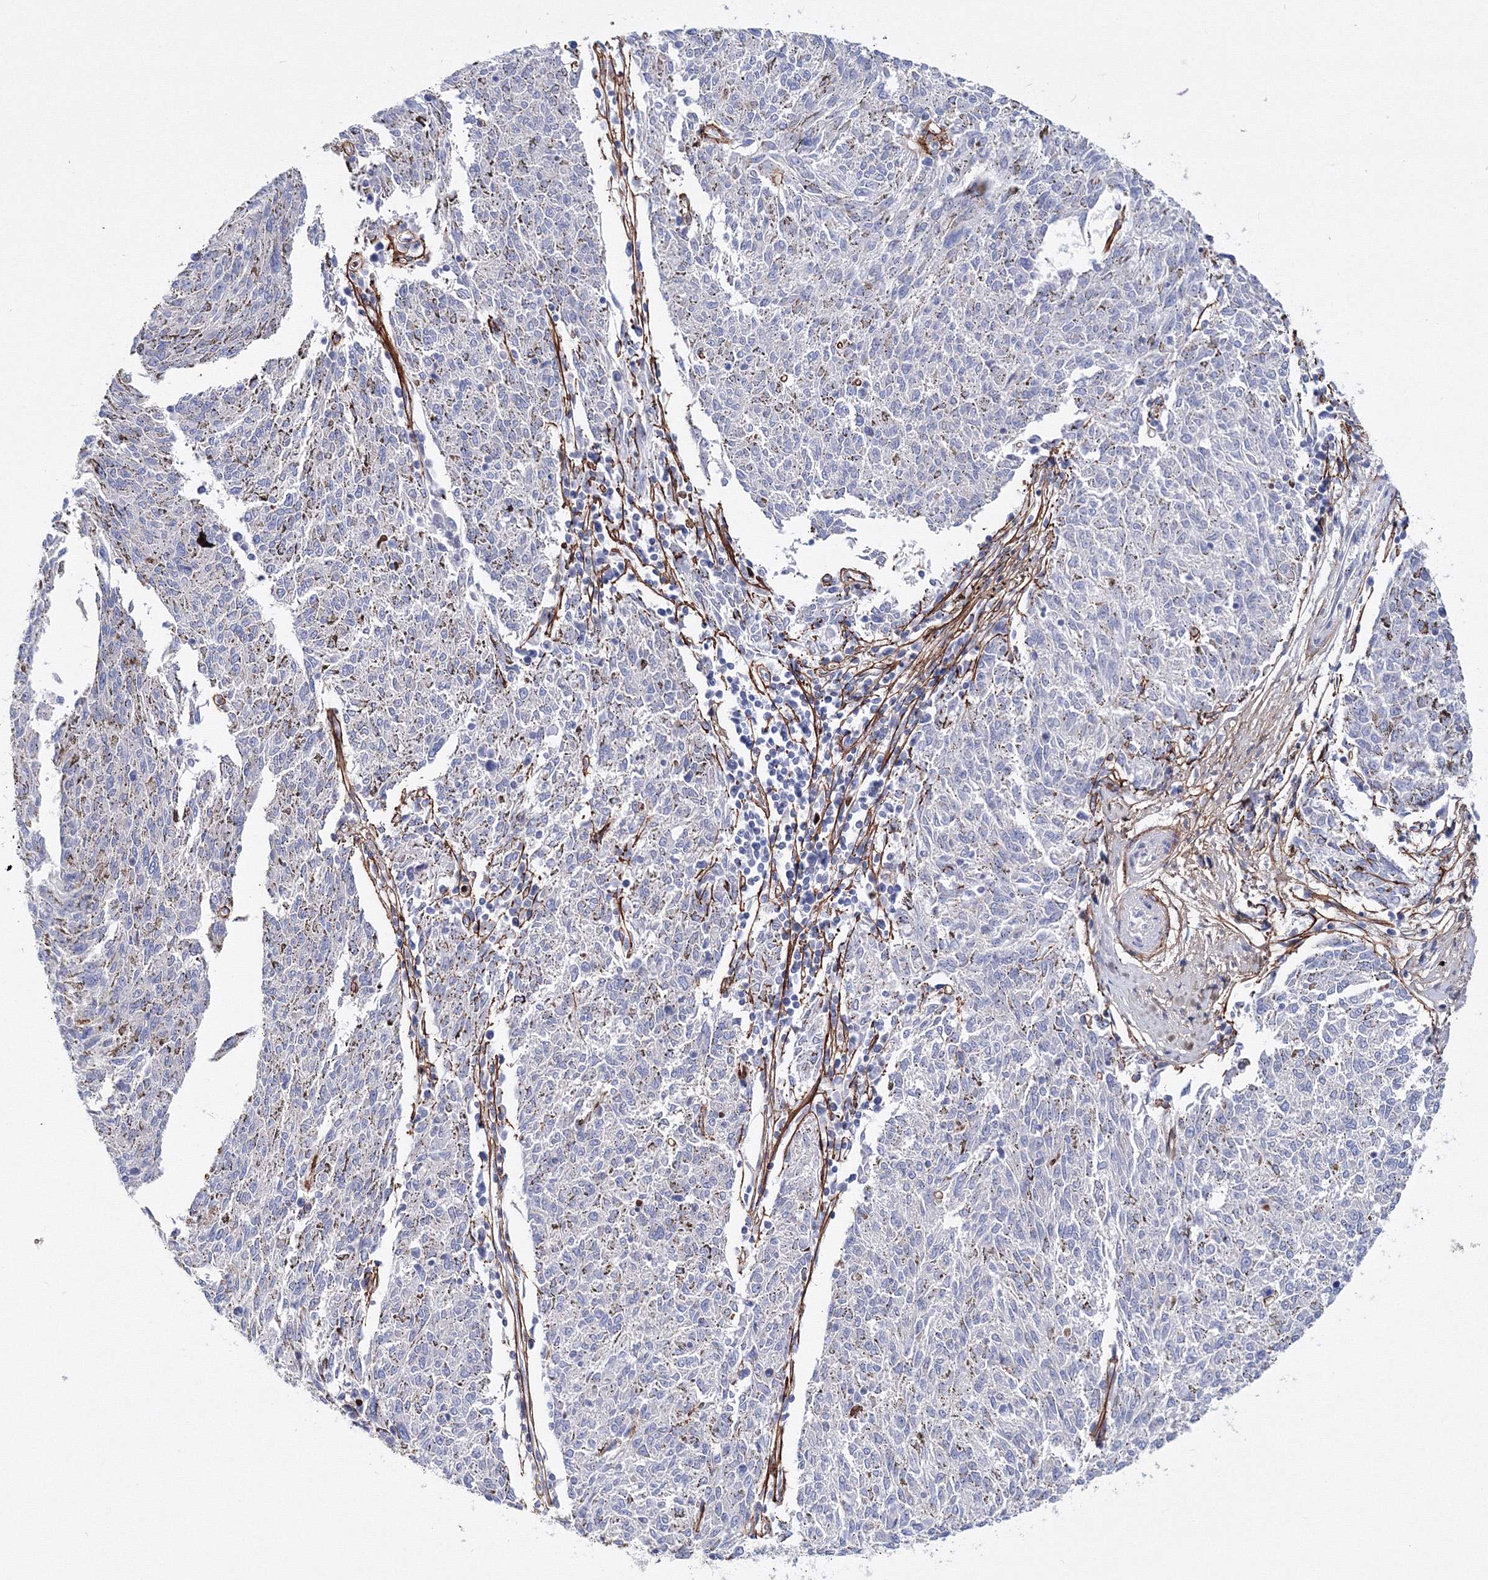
{"staining": {"intensity": "negative", "quantity": "none", "location": "none"}, "tissue": "melanoma", "cell_type": "Tumor cells", "image_type": "cancer", "snomed": [{"axis": "morphology", "description": "Malignant melanoma, NOS"}, {"axis": "topography", "description": "Skin"}], "caption": "High power microscopy micrograph of an immunohistochemistry (IHC) photomicrograph of malignant melanoma, revealing no significant expression in tumor cells.", "gene": "C11orf52", "patient": {"sex": "female", "age": 72}}